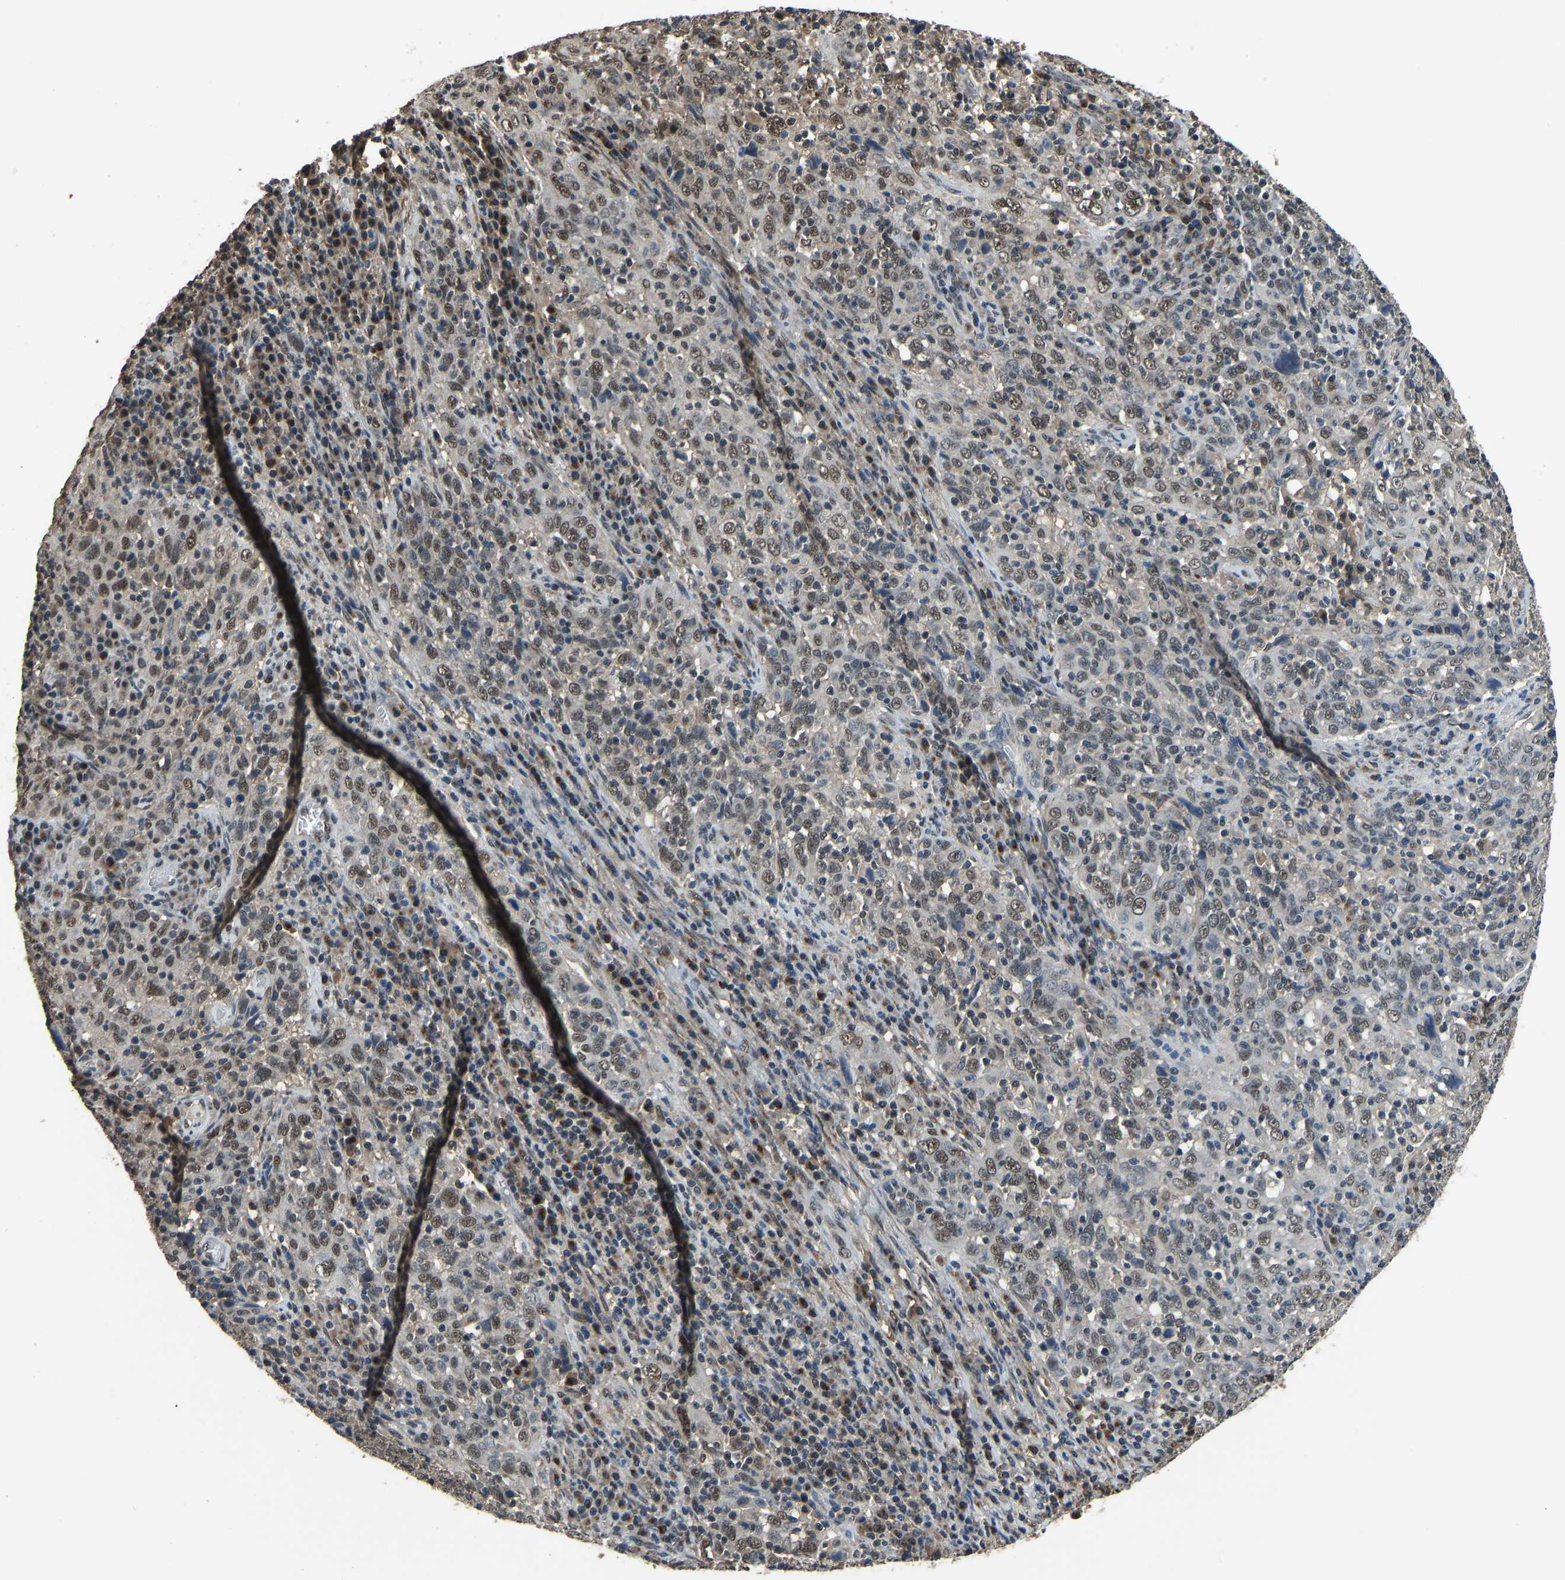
{"staining": {"intensity": "moderate", "quantity": ">75%", "location": "nuclear"}, "tissue": "cervical cancer", "cell_type": "Tumor cells", "image_type": "cancer", "snomed": [{"axis": "morphology", "description": "Squamous cell carcinoma, NOS"}, {"axis": "topography", "description": "Cervix"}], "caption": "A high-resolution micrograph shows immunohistochemistry staining of cervical cancer, which shows moderate nuclear staining in approximately >75% of tumor cells.", "gene": "TOX4", "patient": {"sex": "female", "age": 46}}